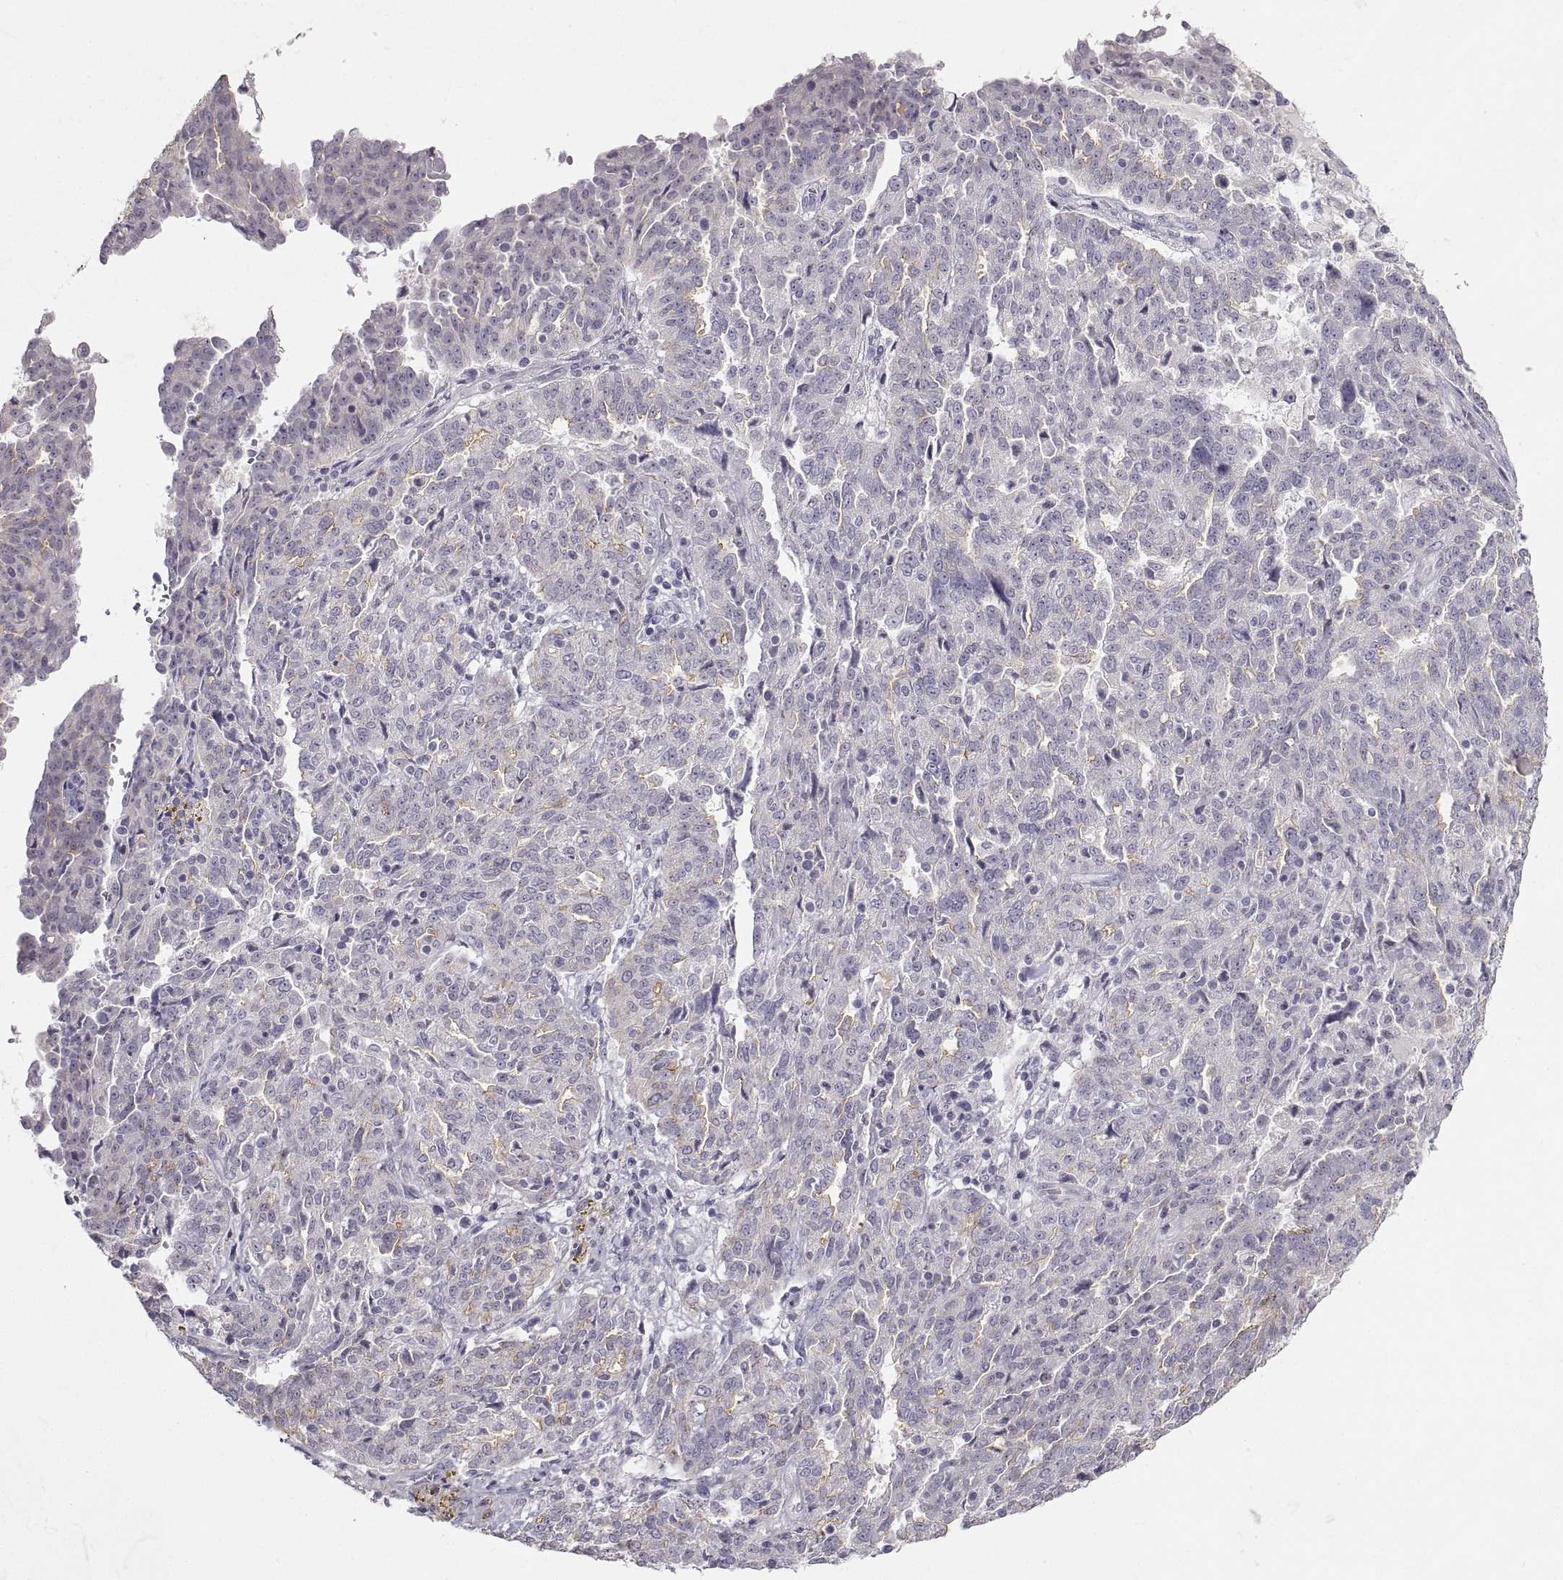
{"staining": {"intensity": "negative", "quantity": "none", "location": "none"}, "tissue": "ovarian cancer", "cell_type": "Tumor cells", "image_type": "cancer", "snomed": [{"axis": "morphology", "description": "Cystadenocarcinoma, serous, NOS"}, {"axis": "topography", "description": "Ovary"}], "caption": "Immunohistochemistry (IHC) histopathology image of human serous cystadenocarcinoma (ovarian) stained for a protein (brown), which reveals no staining in tumor cells. The staining was performed using DAB to visualize the protein expression in brown, while the nuclei were stained in blue with hematoxylin (Magnification: 20x).", "gene": "ZNF185", "patient": {"sex": "female", "age": 67}}